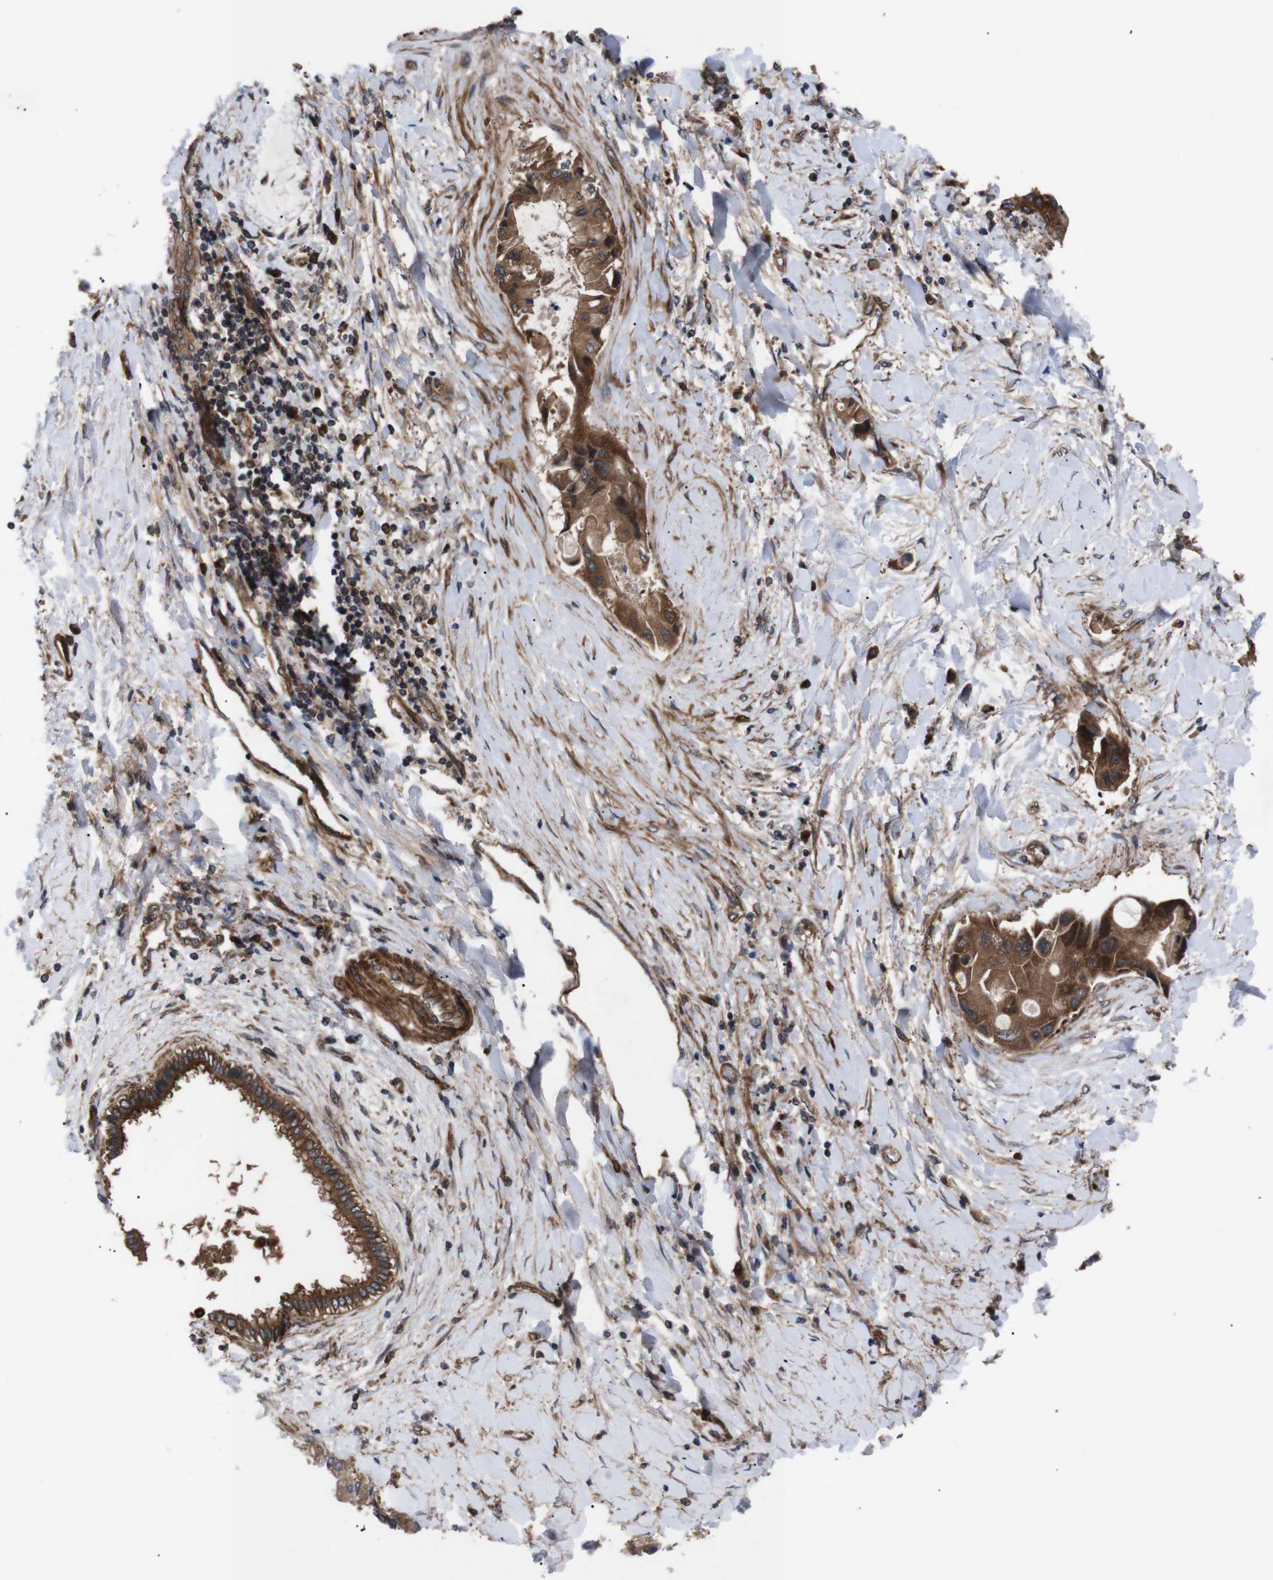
{"staining": {"intensity": "strong", "quantity": ">75%", "location": "cytoplasmic/membranous"}, "tissue": "liver cancer", "cell_type": "Tumor cells", "image_type": "cancer", "snomed": [{"axis": "morphology", "description": "Cholangiocarcinoma"}, {"axis": "topography", "description": "Liver"}], "caption": "Protein staining of liver cancer (cholangiocarcinoma) tissue demonstrates strong cytoplasmic/membranous staining in about >75% of tumor cells. (DAB IHC with brightfield microscopy, high magnification).", "gene": "PAWR", "patient": {"sex": "male", "age": 50}}